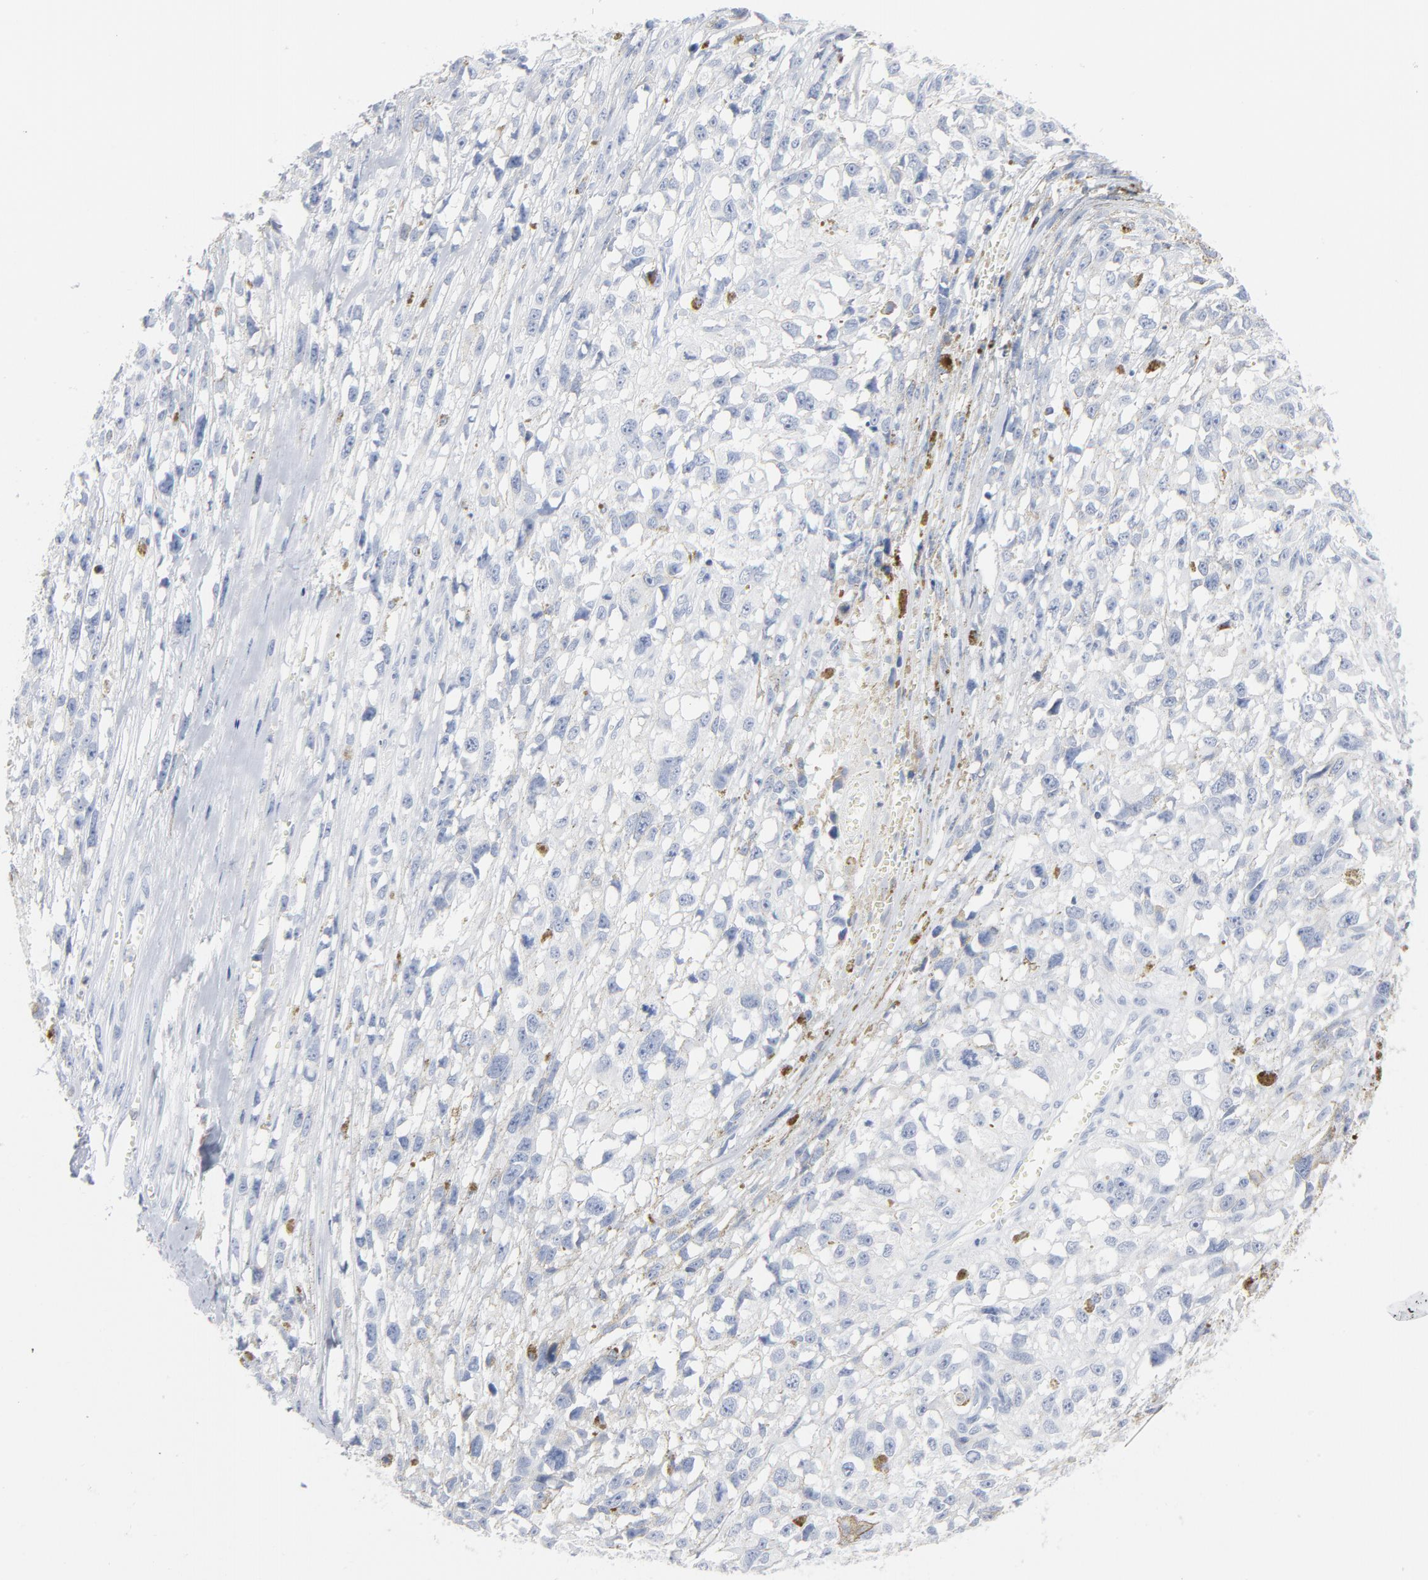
{"staining": {"intensity": "negative", "quantity": "none", "location": "none"}, "tissue": "melanoma", "cell_type": "Tumor cells", "image_type": "cancer", "snomed": [{"axis": "morphology", "description": "Malignant melanoma, Metastatic site"}, {"axis": "topography", "description": "Lymph node"}], "caption": "IHC histopathology image of melanoma stained for a protein (brown), which exhibits no positivity in tumor cells. The staining was performed using DAB to visualize the protein expression in brown, while the nuclei were stained in blue with hematoxylin (Magnification: 20x).", "gene": "PTK2B", "patient": {"sex": "male", "age": 59}}